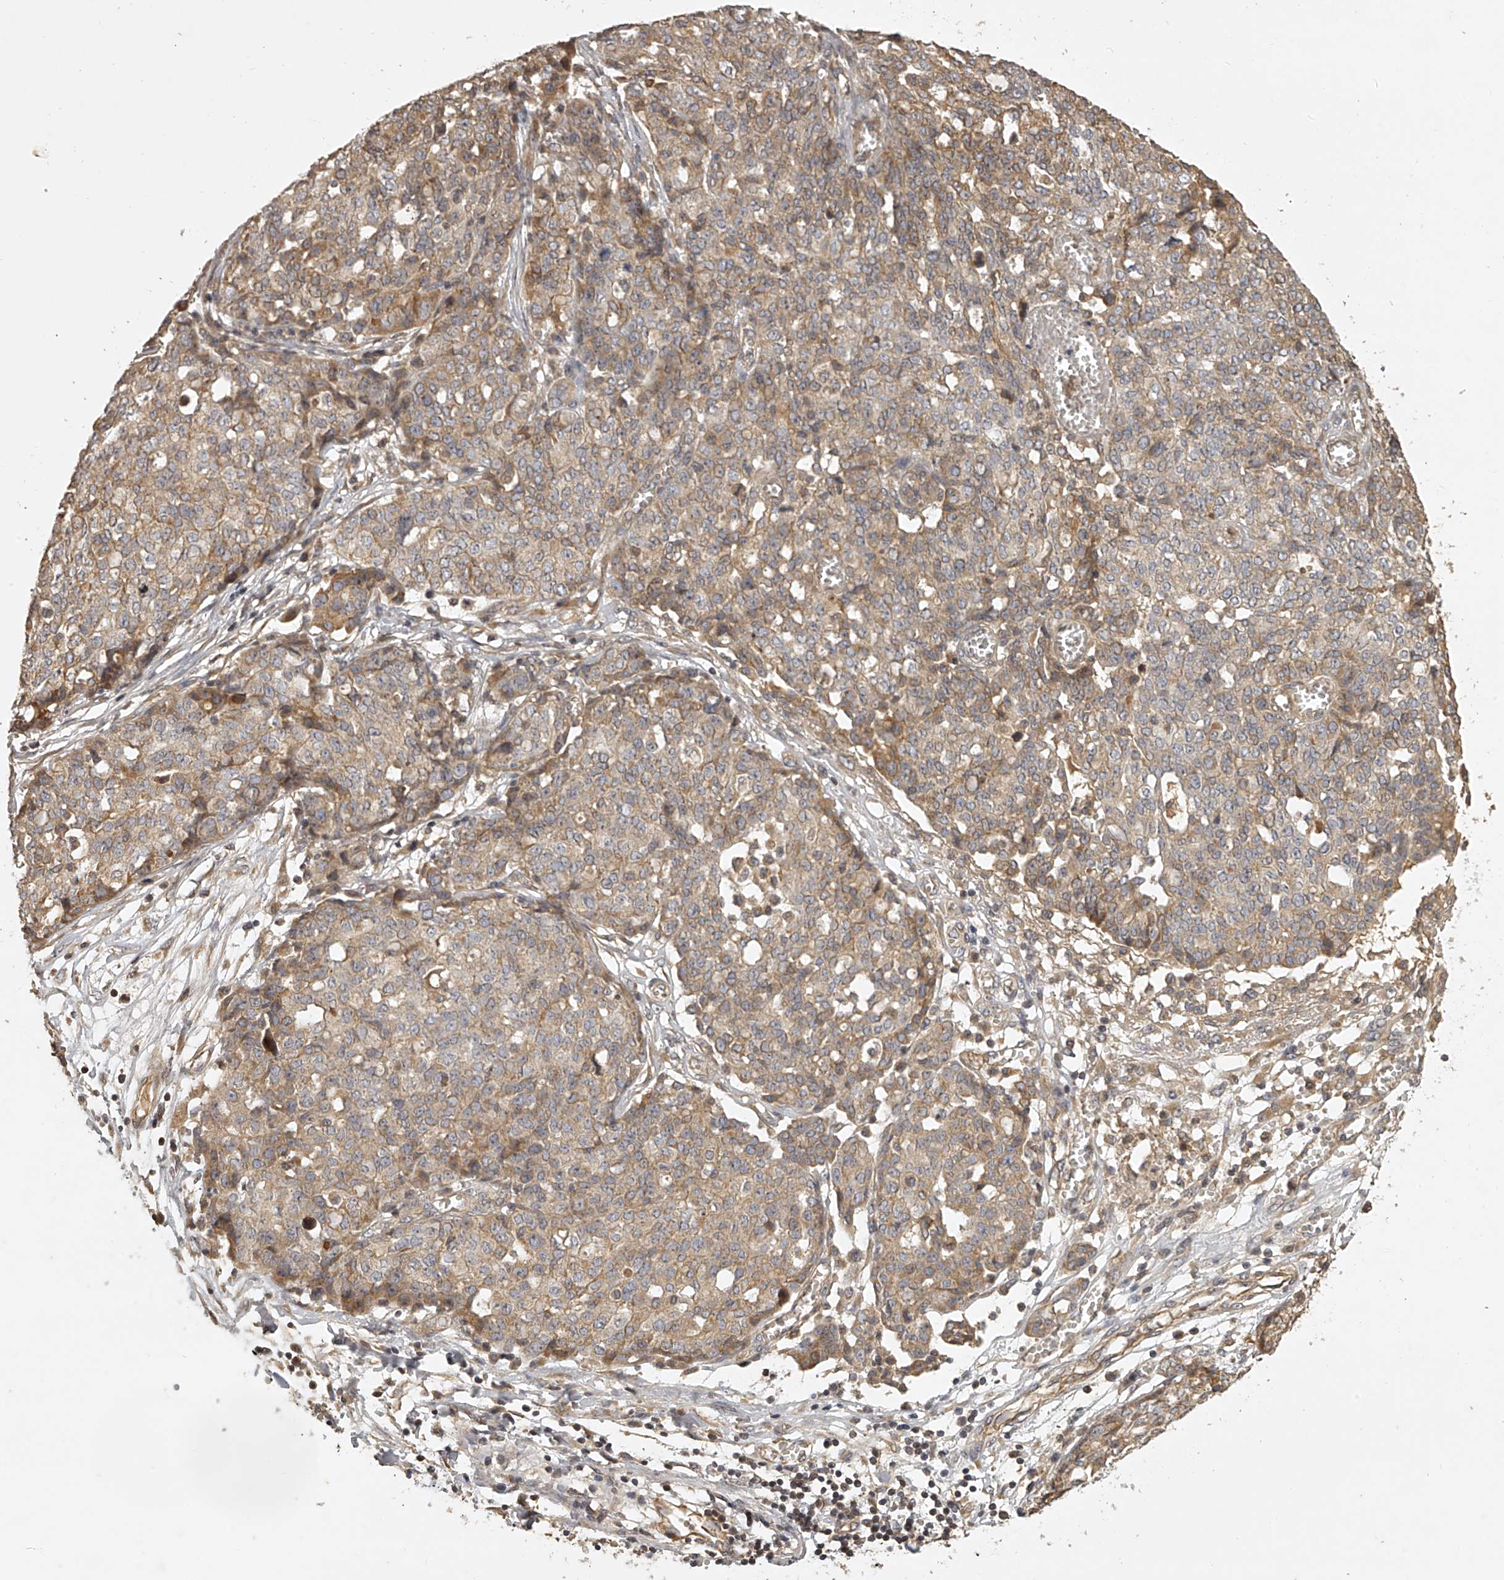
{"staining": {"intensity": "moderate", "quantity": "25%-75%", "location": "cytoplasmic/membranous"}, "tissue": "ovarian cancer", "cell_type": "Tumor cells", "image_type": "cancer", "snomed": [{"axis": "morphology", "description": "Cystadenocarcinoma, serous, NOS"}, {"axis": "topography", "description": "Soft tissue"}, {"axis": "topography", "description": "Ovary"}], "caption": "Ovarian serous cystadenocarcinoma stained for a protein shows moderate cytoplasmic/membranous positivity in tumor cells. (DAB IHC with brightfield microscopy, high magnification).", "gene": "NFS1", "patient": {"sex": "female", "age": 57}}